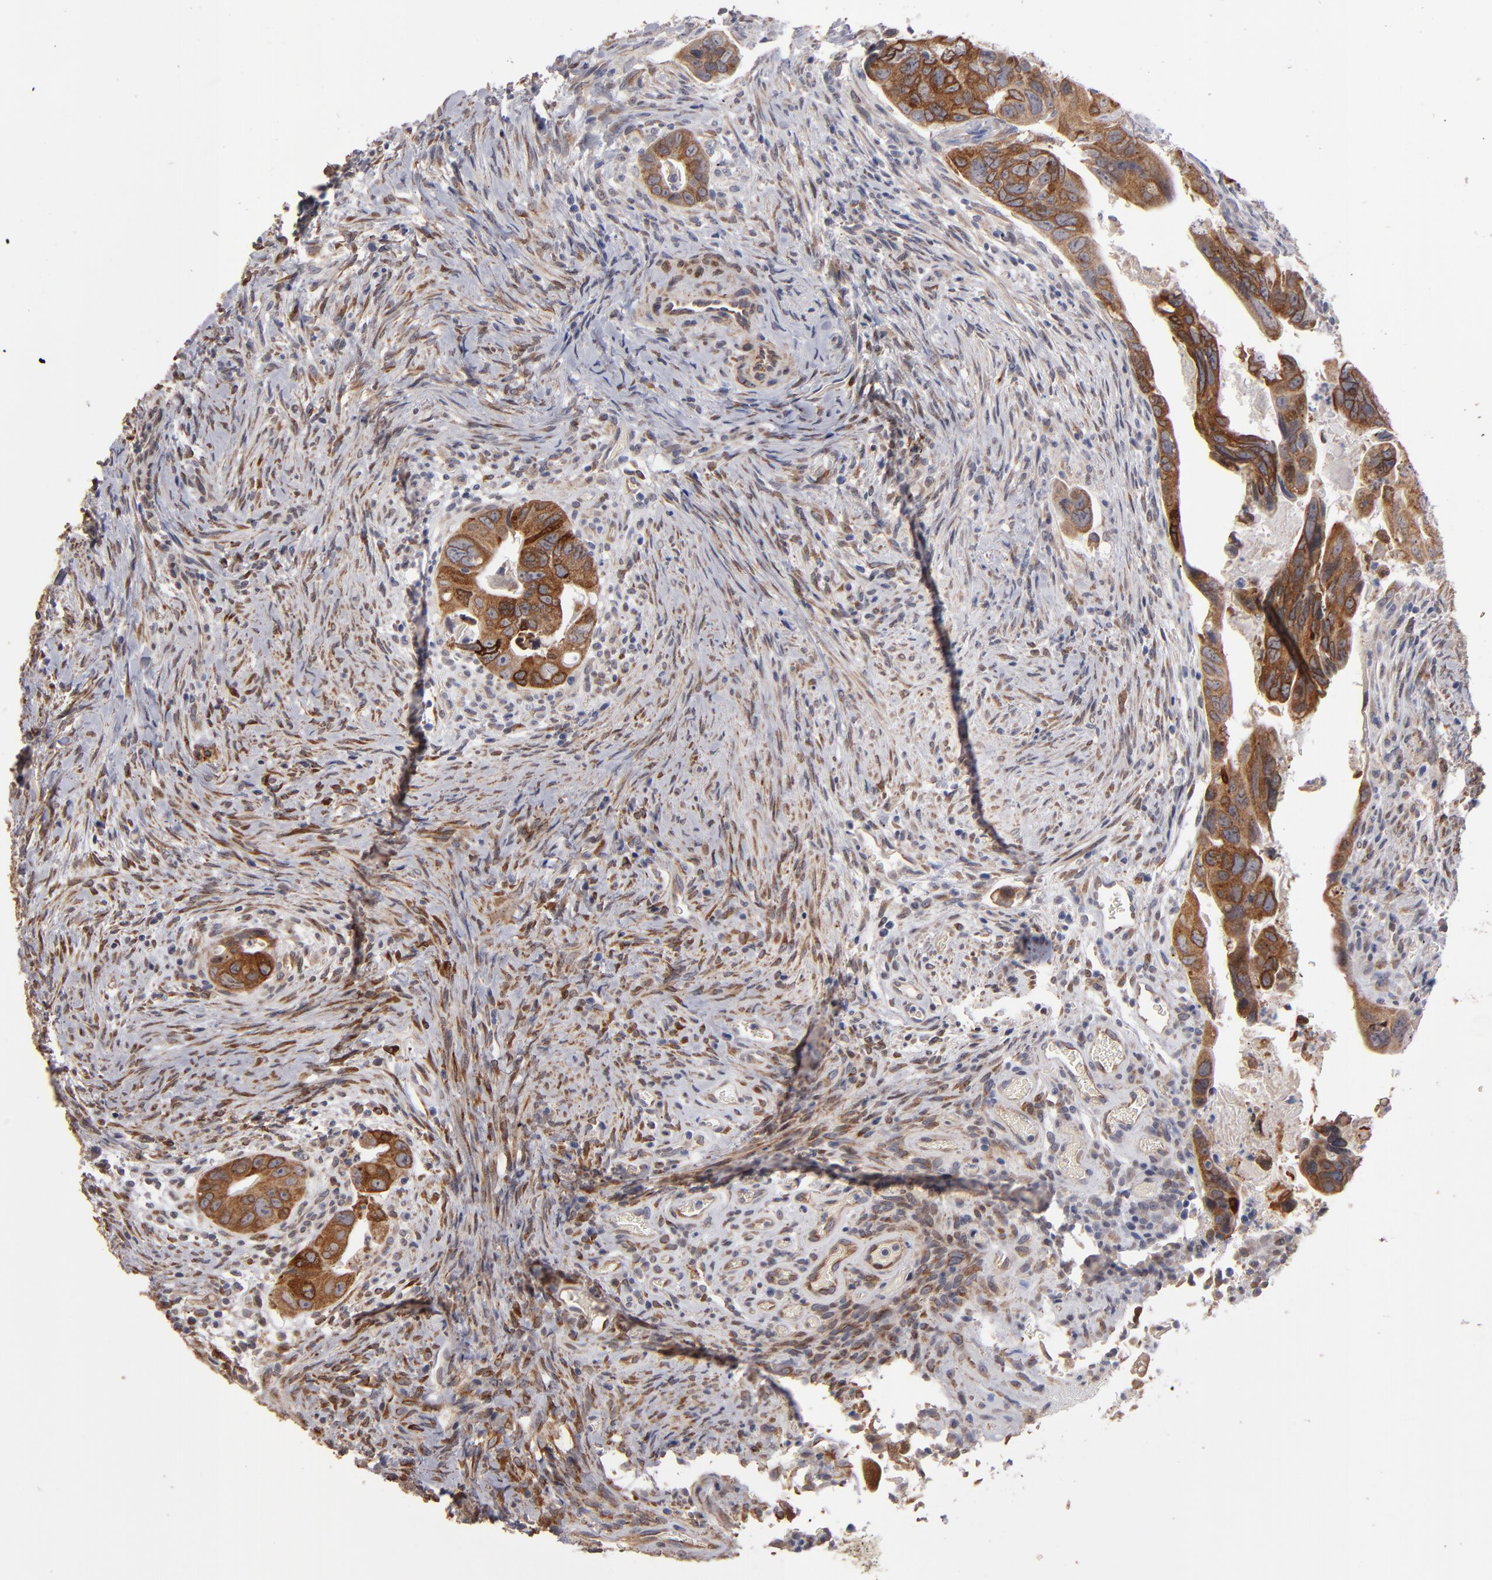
{"staining": {"intensity": "moderate", "quantity": "25%-75%", "location": "cytoplasmic/membranous"}, "tissue": "colorectal cancer", "cell_type": "Tumor cells", "image_type": "cancer", "snomed": [{"axis": "morphology", "description": "Adenocarcinoma, NOS"}, {"axis": "topography", "description": "Rectum"}], "caption": "There is medium levels of moderate cytoplasmic/membranous expression in tumor cells of adenocarcinoma (colorectal), as demonstrated by immunohistochemical staining (brown color).", "gene": "PGRMC1", "patient": {"sex": "male", "age": 53}}